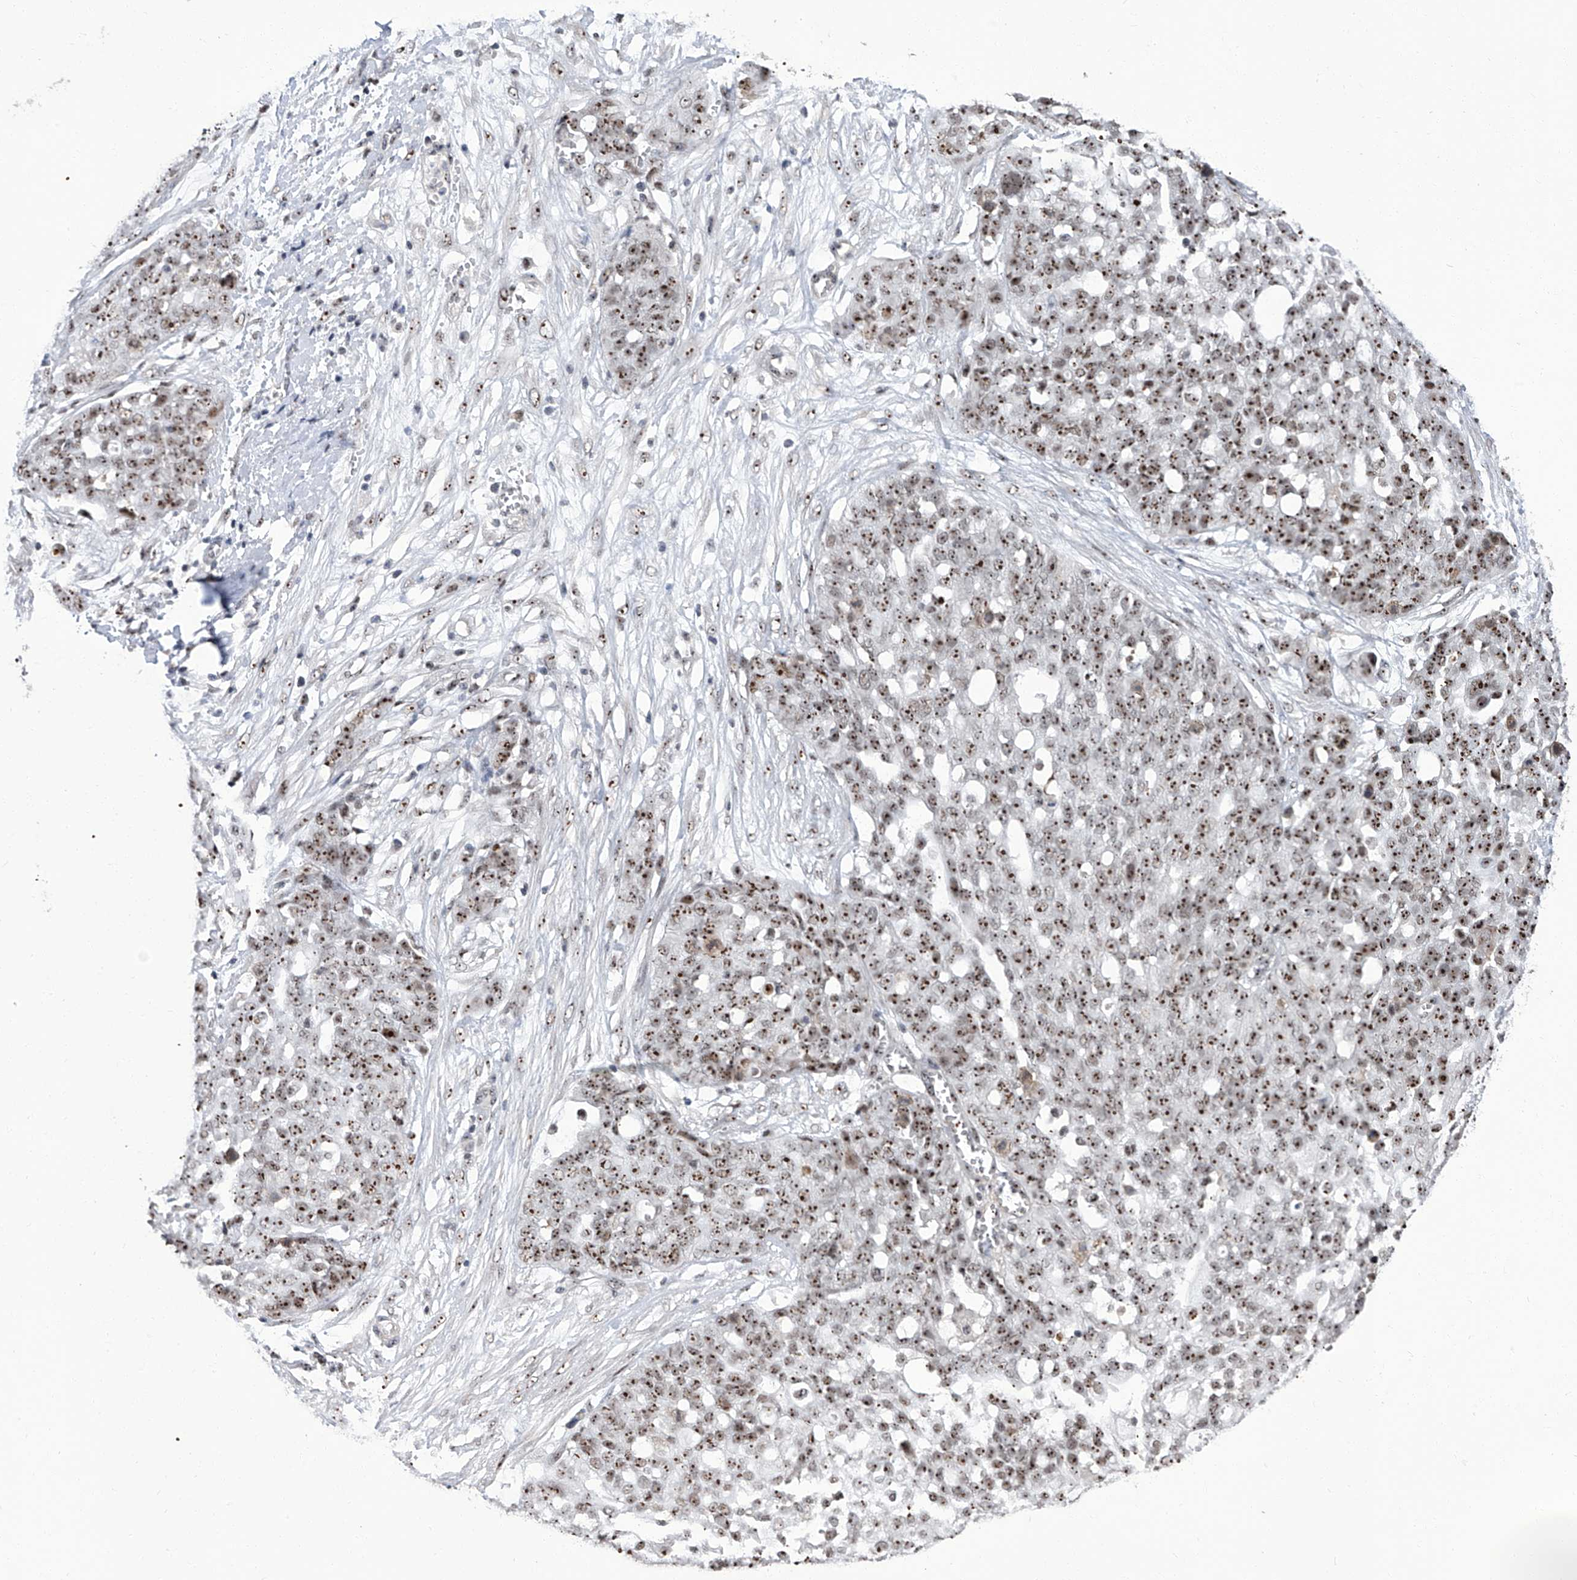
{"staining": {"intensity": "strong", "quantity": ">75%", "location": "nuclear"}, "tissue": "ovarian cancer", "cell_type": "Tumor cells", "image_type": "cancer", "snomed": [{"axis": "morphology", "description": "Cystadenocarcinoma, serous, NOS"}, {"axis": "topography", "description": "Soft tissue"}, {"axis": "topography", "description": "Ovary"}], "caption": "Ovarian serous cystadenocarcinoma stained for a protein shows strong nuclear positivity in tumor cells.", "gene": "CMTR1", "patient": {"sex": "female", "age": 57}}